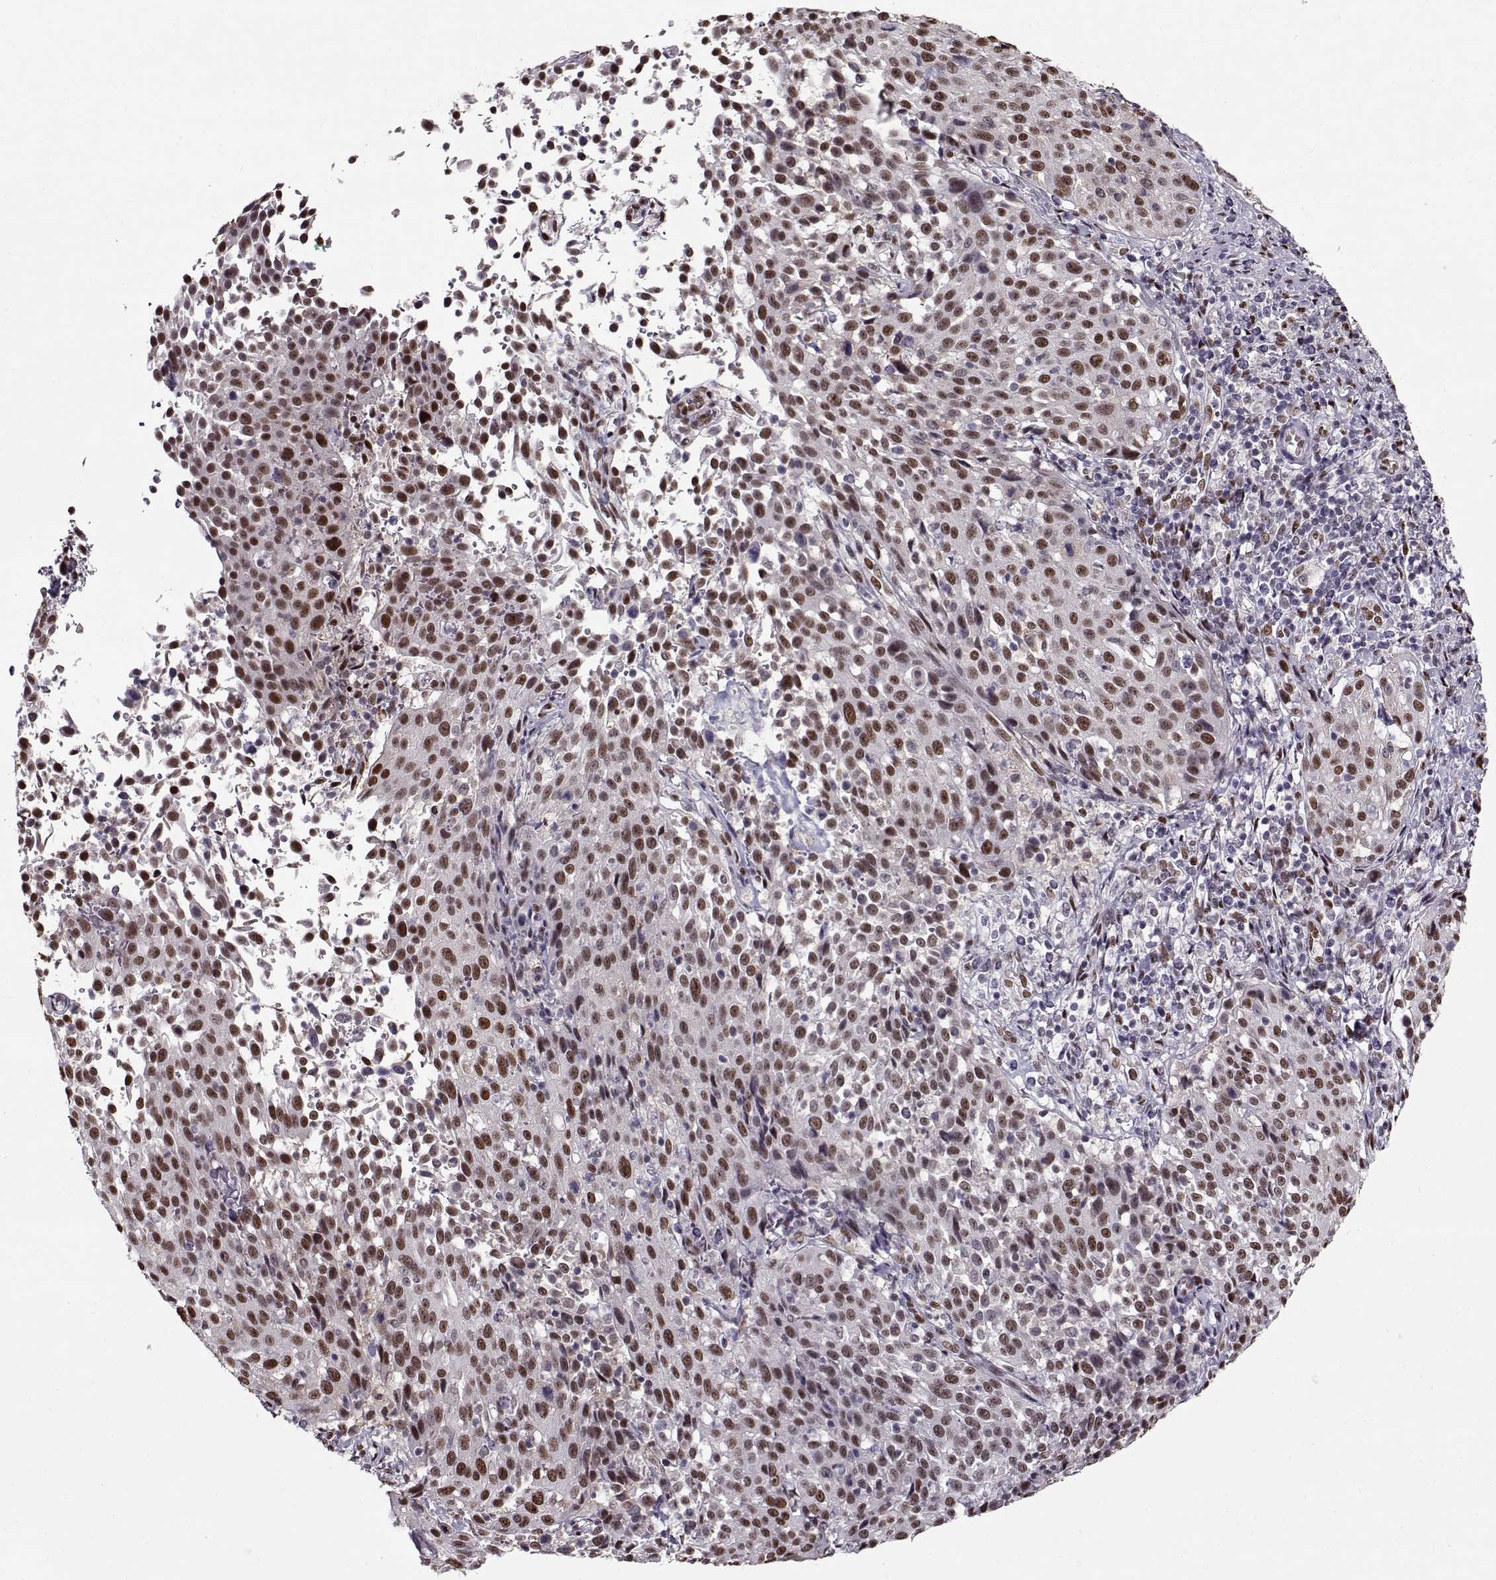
{"staining": {"intensity": "moderate", "quantity": "25%-75%", "location": "nuclear"}, "tissue": "cervical cancer", "cell_type": "Tumor cells", "image_type": "cancer", "snomed": [{"axis": "morphology", "description": "Squamous cell carcinoma, NOS"}, {"axis": "topography", "description": "Cervix"}], "caption": "Human cervical cancer (squamous cell carcinoma) stained for a protein (brown) displays moderate nuclear positive expression in approximately 25%-75% of tumor cells.", "gene": "PRMT8", "patient": {"sex": "female", "age": 26}}